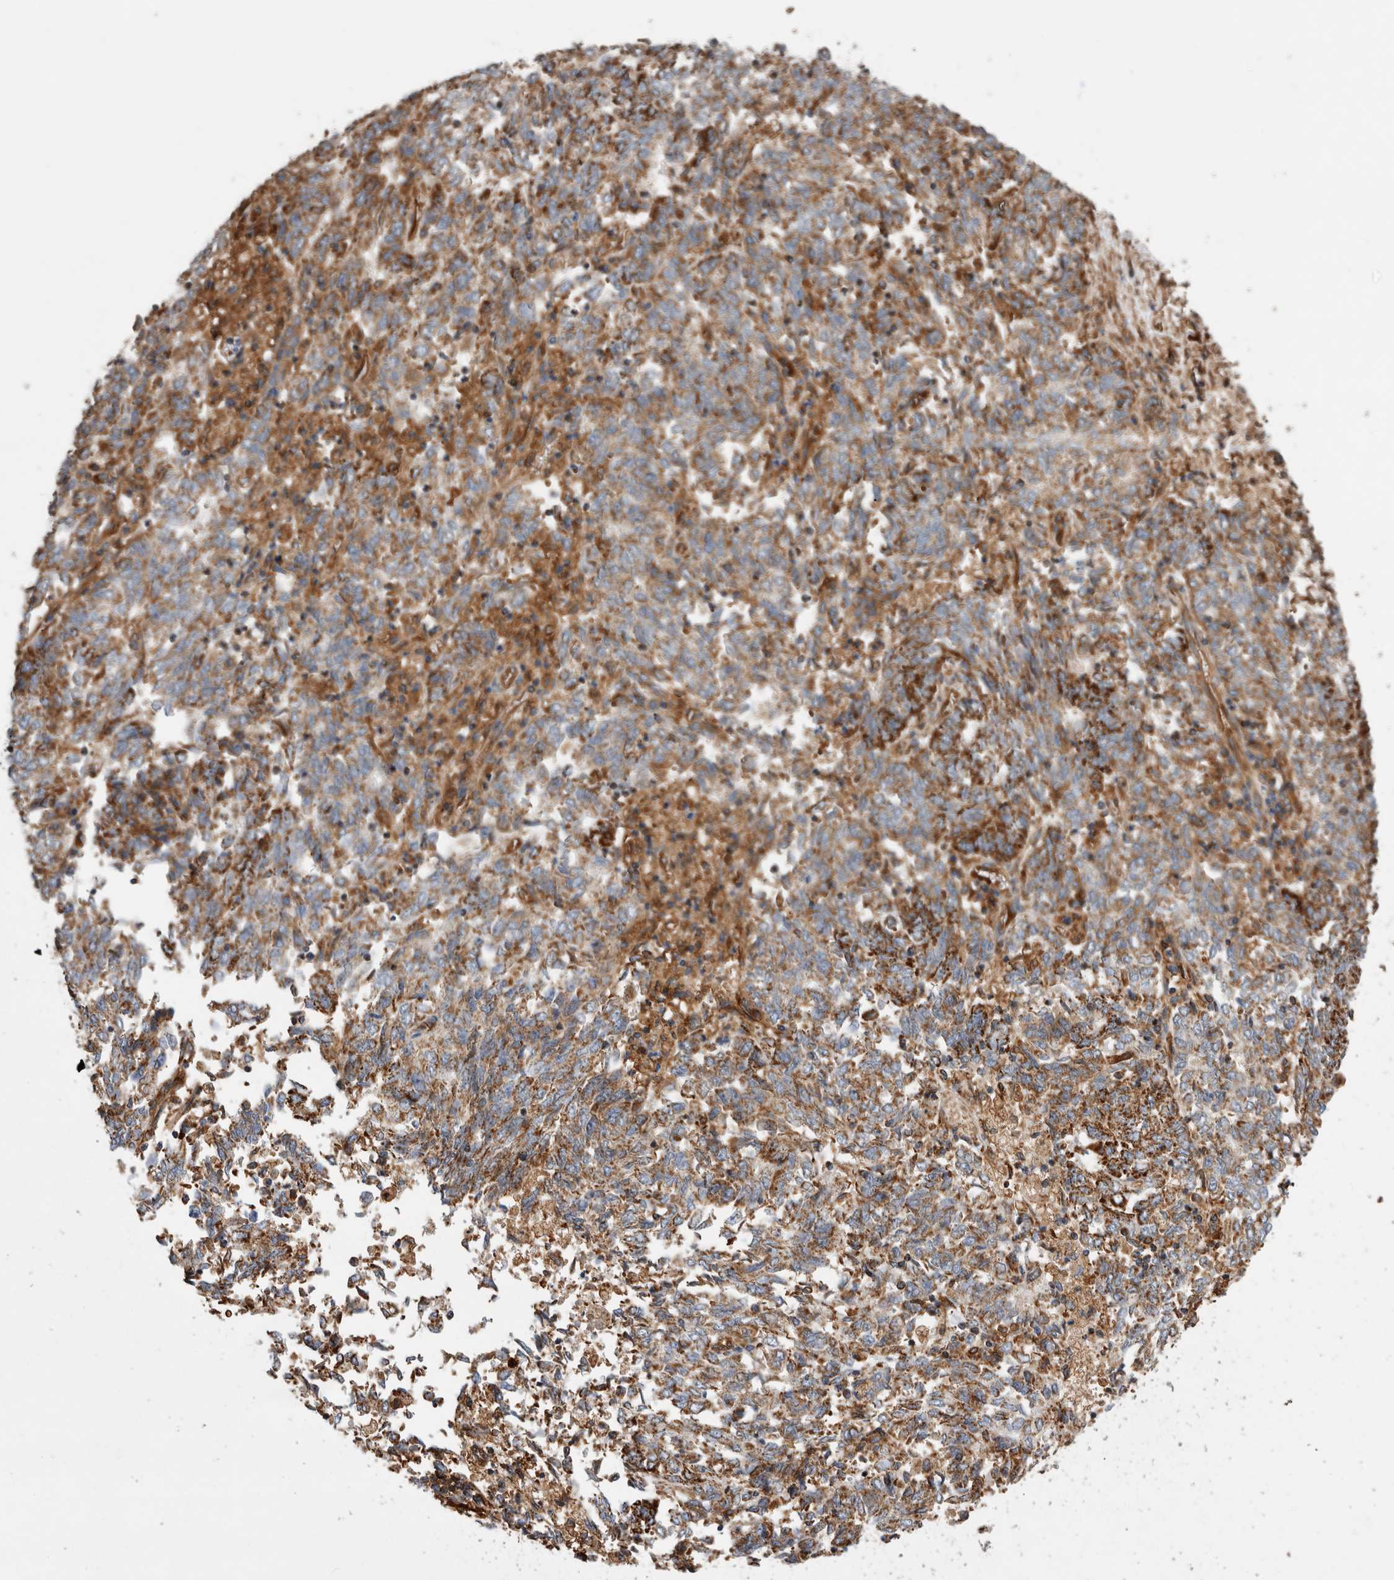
{"staining": {"intensity": "moderate", "quantity": ">75%", "location": "cytoplasmic/membranous"}, "tissue": "endometrial cancer", "cell_type": "Tumor cells", "image_type": "cancer", "snomed": [{"axis": "morphology", "description": "Adenocarcinoma, NOS"}, {"axis": "topography", "description": "Endometrium"}], "caption": "Approximately >75% of tumor cells in endometrial cancer demonstrate moderate cytoplasmic/membranous protein staining as visualized by brown immunohistochemical staining.", "gene": "ZNF397", "patient": {"sex": "female", "age": 80}}